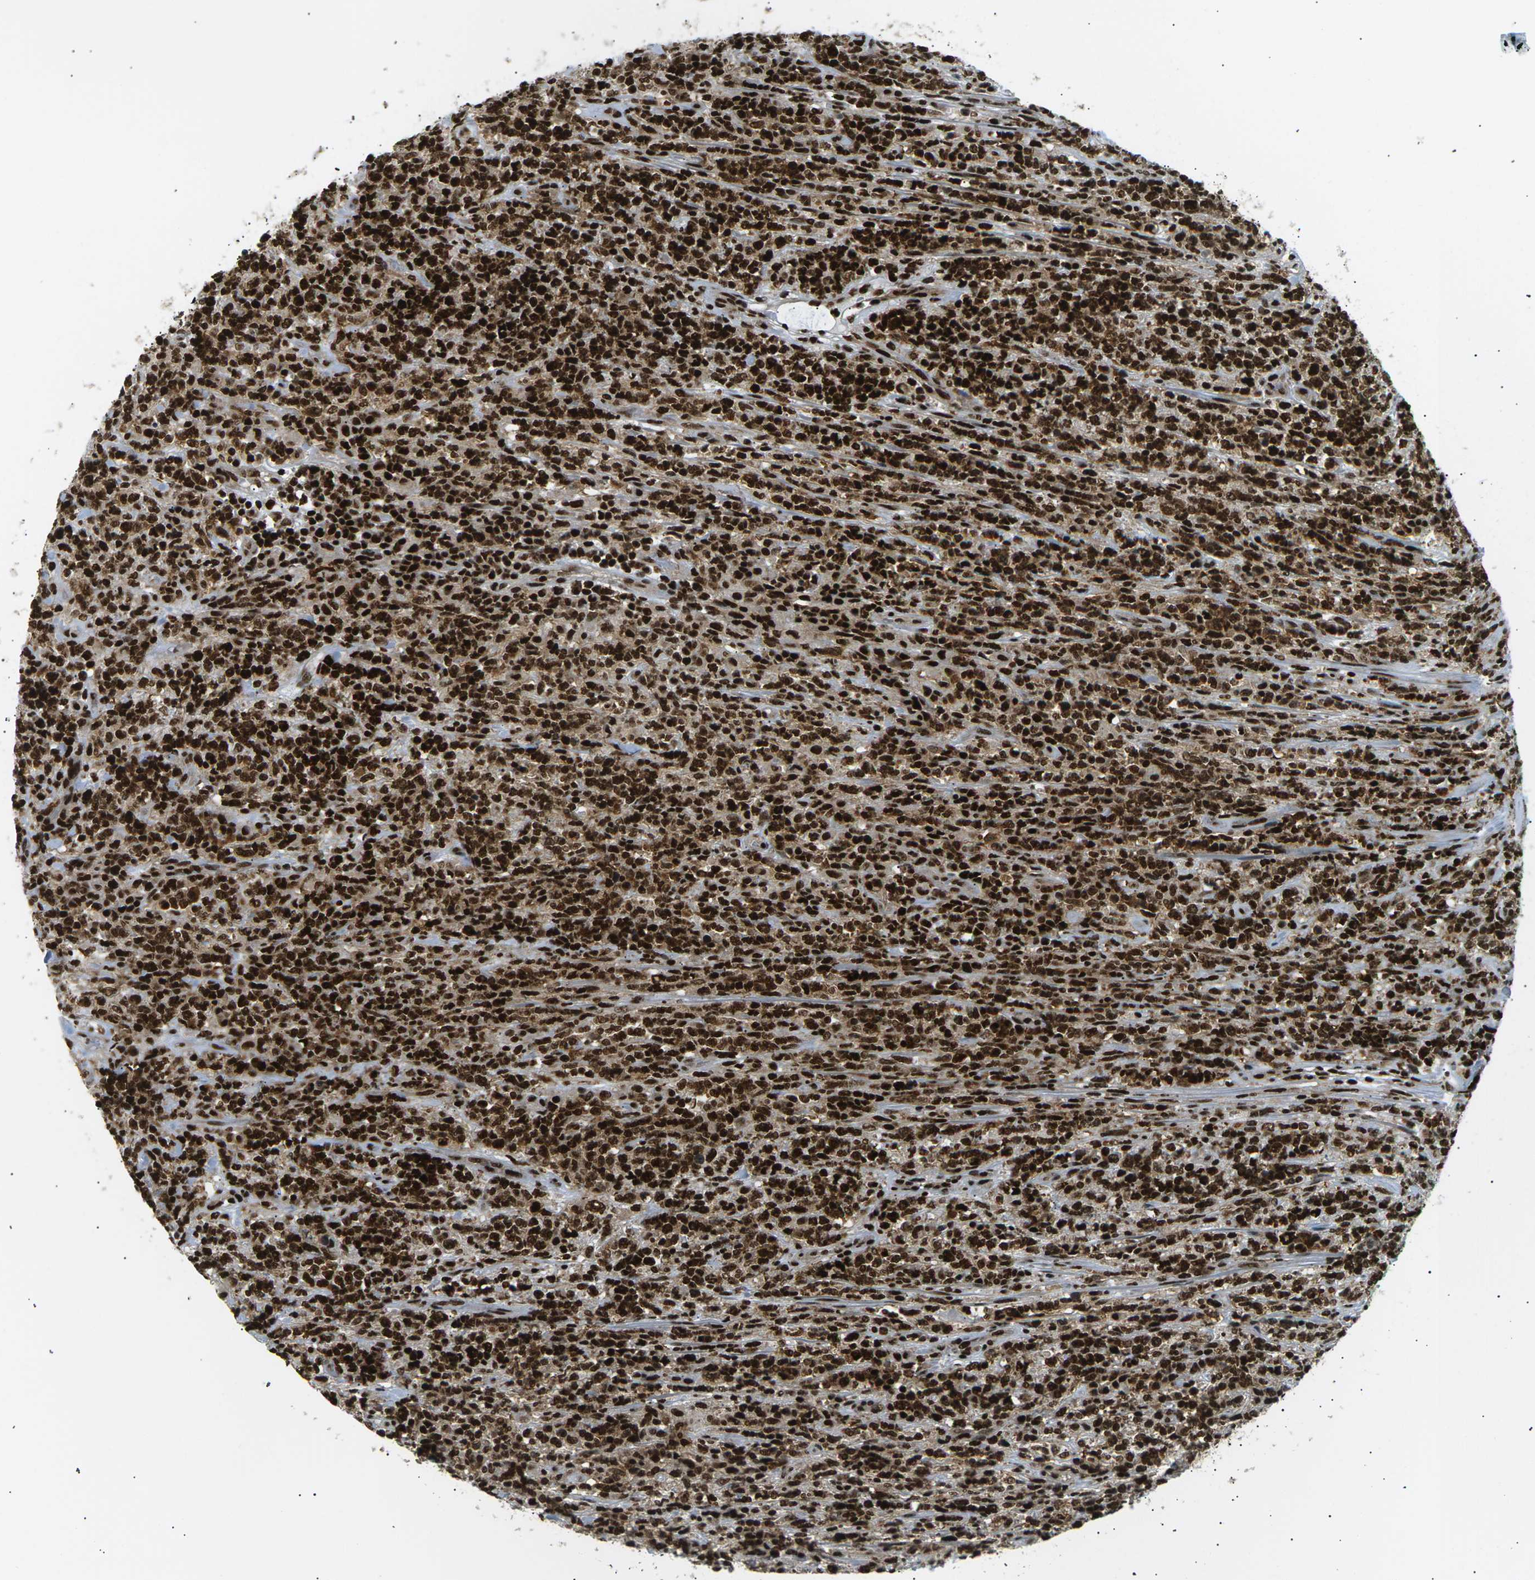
{"staining": {"intensity": "strong", "quantity": ">75%", "location": "cytoplasmic/membranous,nuclear"}, "tissue": "lymphoma", "cell_type": "Tumor cells", "image_type": "cancer", "snomed": [{"axis": "morphology", "description": "Malignant lymphoma, non-Hodgkin's type, High grade"}, {"axis": "topography", "description": "Soft tissue"}], "caption": "Protein staining of high-grade malignant lymphoma, non-Hodgkin's type tissue demonstrates strong cytoplasmic/membranous and nuclear expression in approximately >75% of tumor cells. (Stains: DAB (3,3'-diaminobenzidine) in brown, nuclei in blue, Microscopy: brightfield microscopy at high magnification).", "gene": "RPA2", "patient": {"sex": "male", "age": 18}}